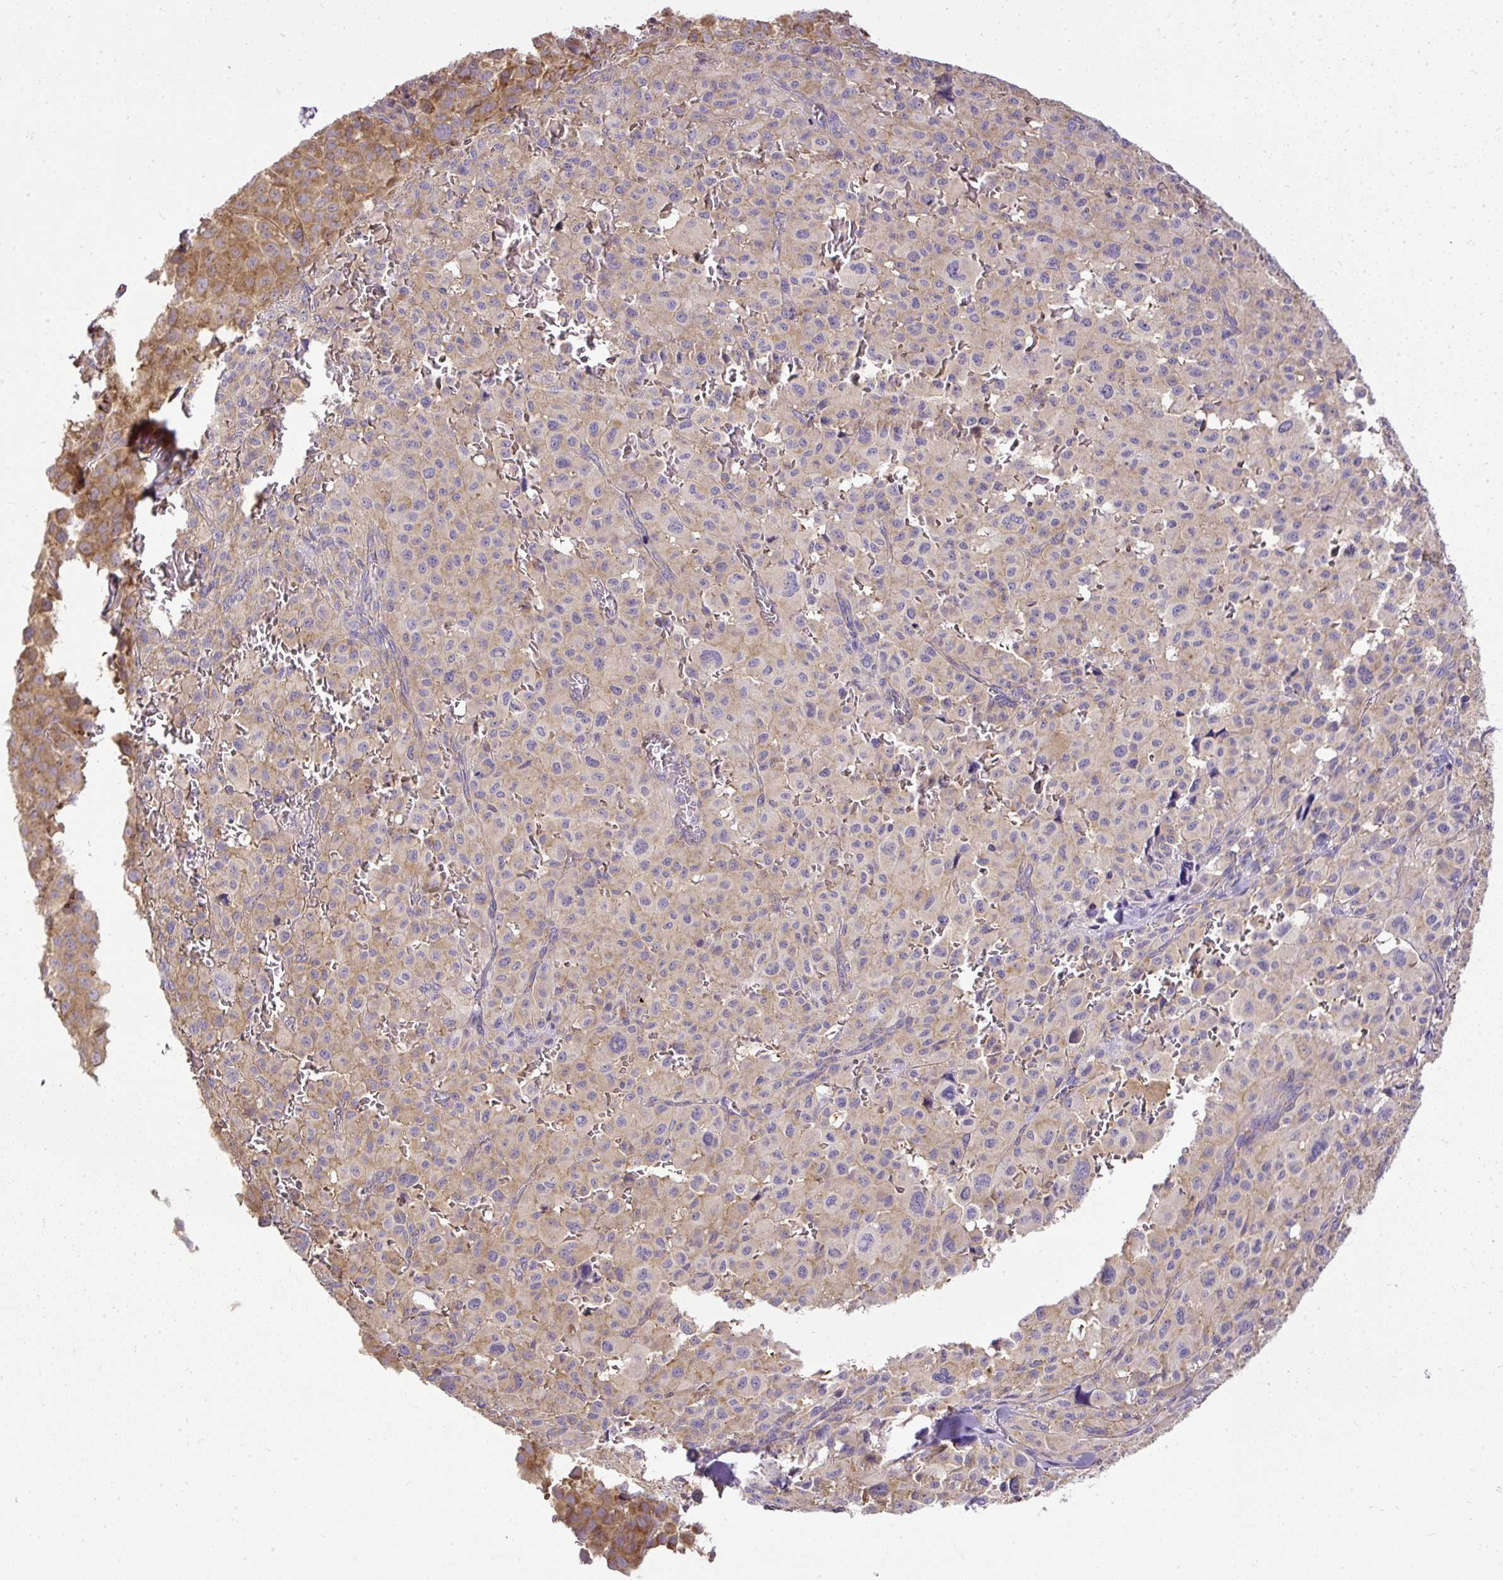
{"staining": {"intensity": "moderate", "quantity": "25%-75%", "location": "cytoplasmic/membranous"}, "tissue": "melanoma", "cell_type": "Tumor cells", "image_type": "cancer", "snomed": [{"axis": "morphology", "description": "Malignant melanoma, NOS"}, {"axis": "topography", "description": "Skin"}], "caption": "Melanoma stained with a protein marker reveals moderate staining in tumor cells.", "gene": "SMC4", "patient": {"sex": "female", "age": 74}}